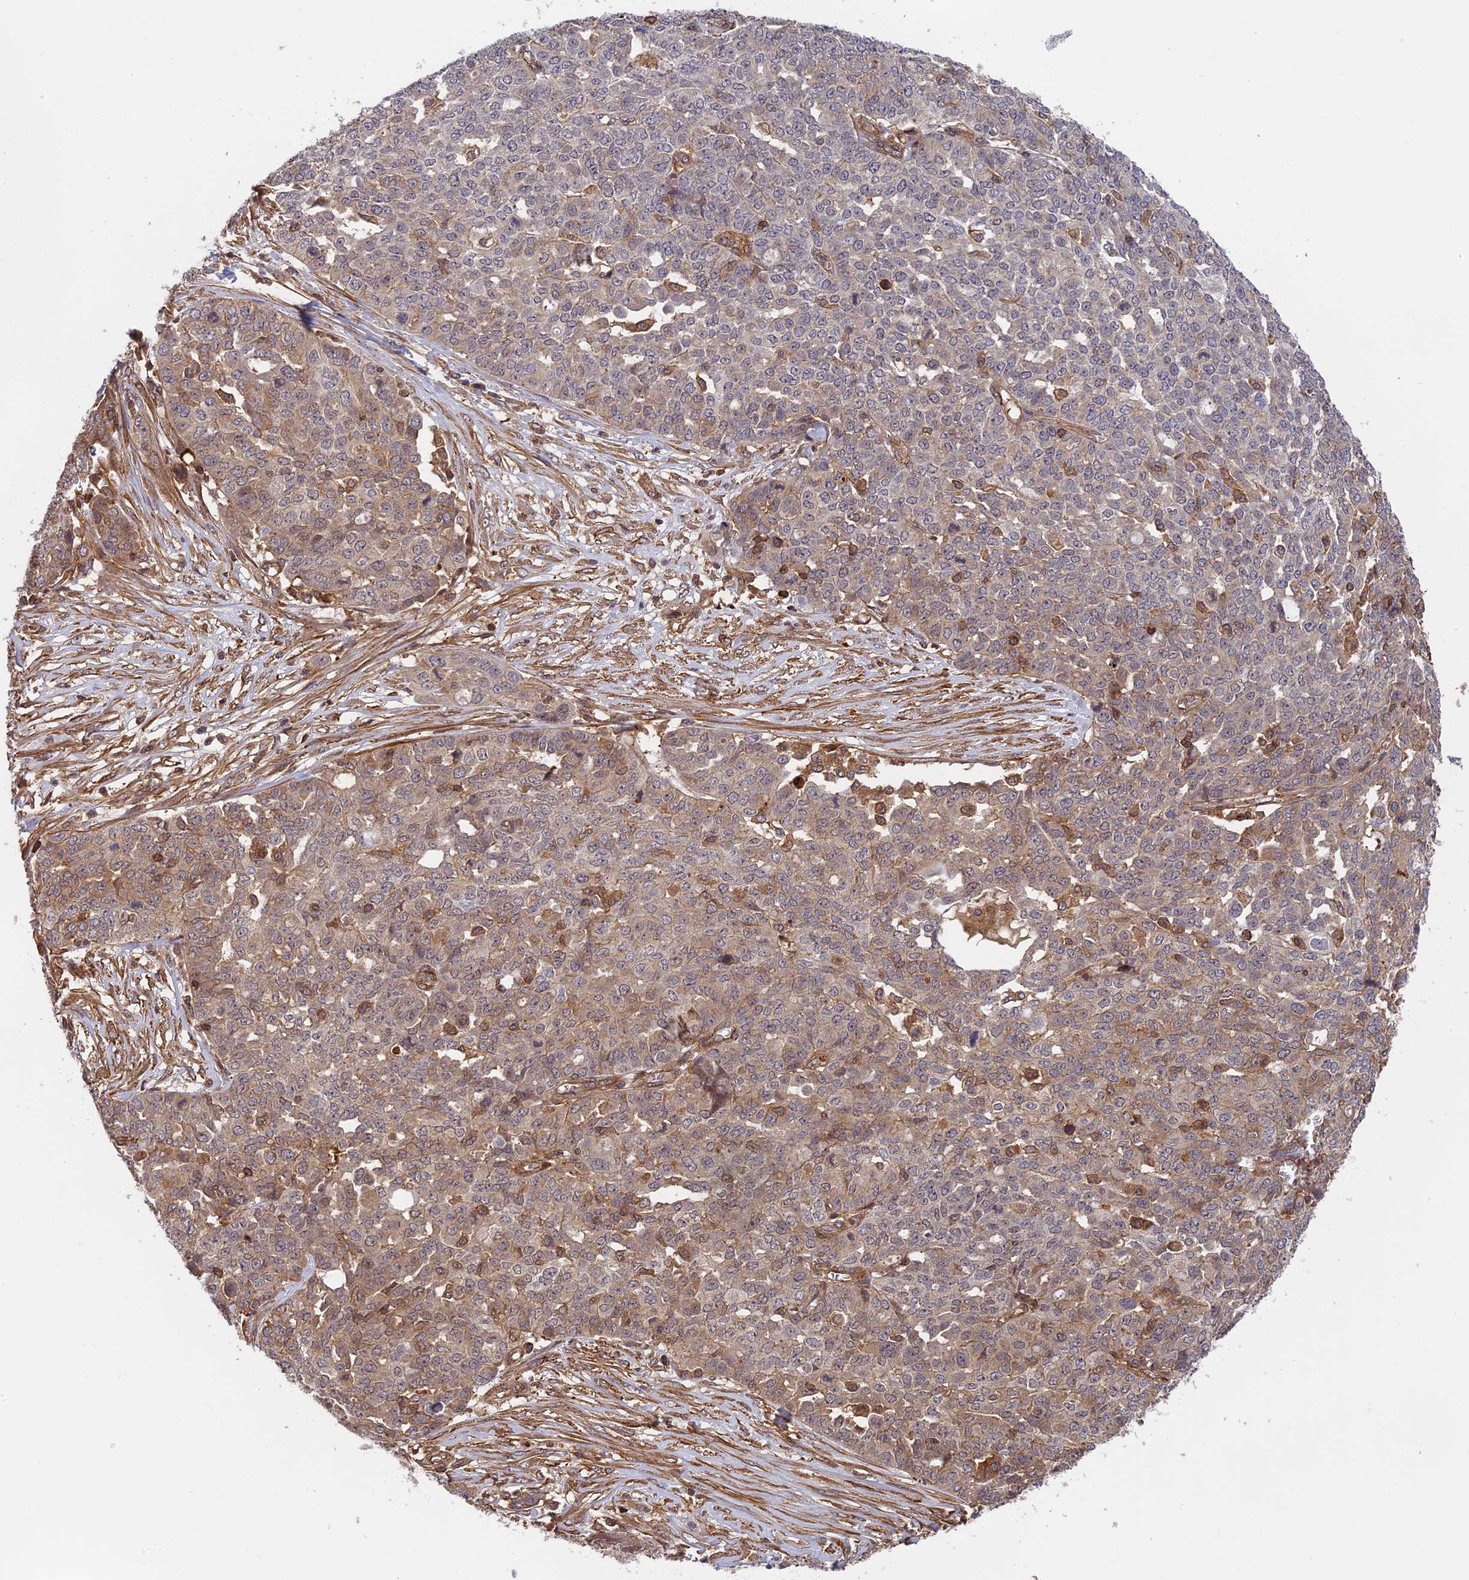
{"staining": {"intensity": "weak", "quantity": "25%-75%", "location": "cytoplasmic/membranous"}, "tissue": "ovarian cancer", "cell_type": "Tumor cells", "image_type": "cancer", "snomed": [{"axis": "morphology", "description": "Cystadenocarcinoma, serous, NOS"}, {"axis": "topography", "description": "Soft tissue"}, {"axis": "topography", "description": "Ovary"}], "caption": "Ovarian cancer stained for a protein (brown) demonstrates weak cytoplasmic/membranous positive expression in about 25%-75% of tumor cells.", "gene": "OSBPL1A", "patient": {"sex": "female", "age": 57}}